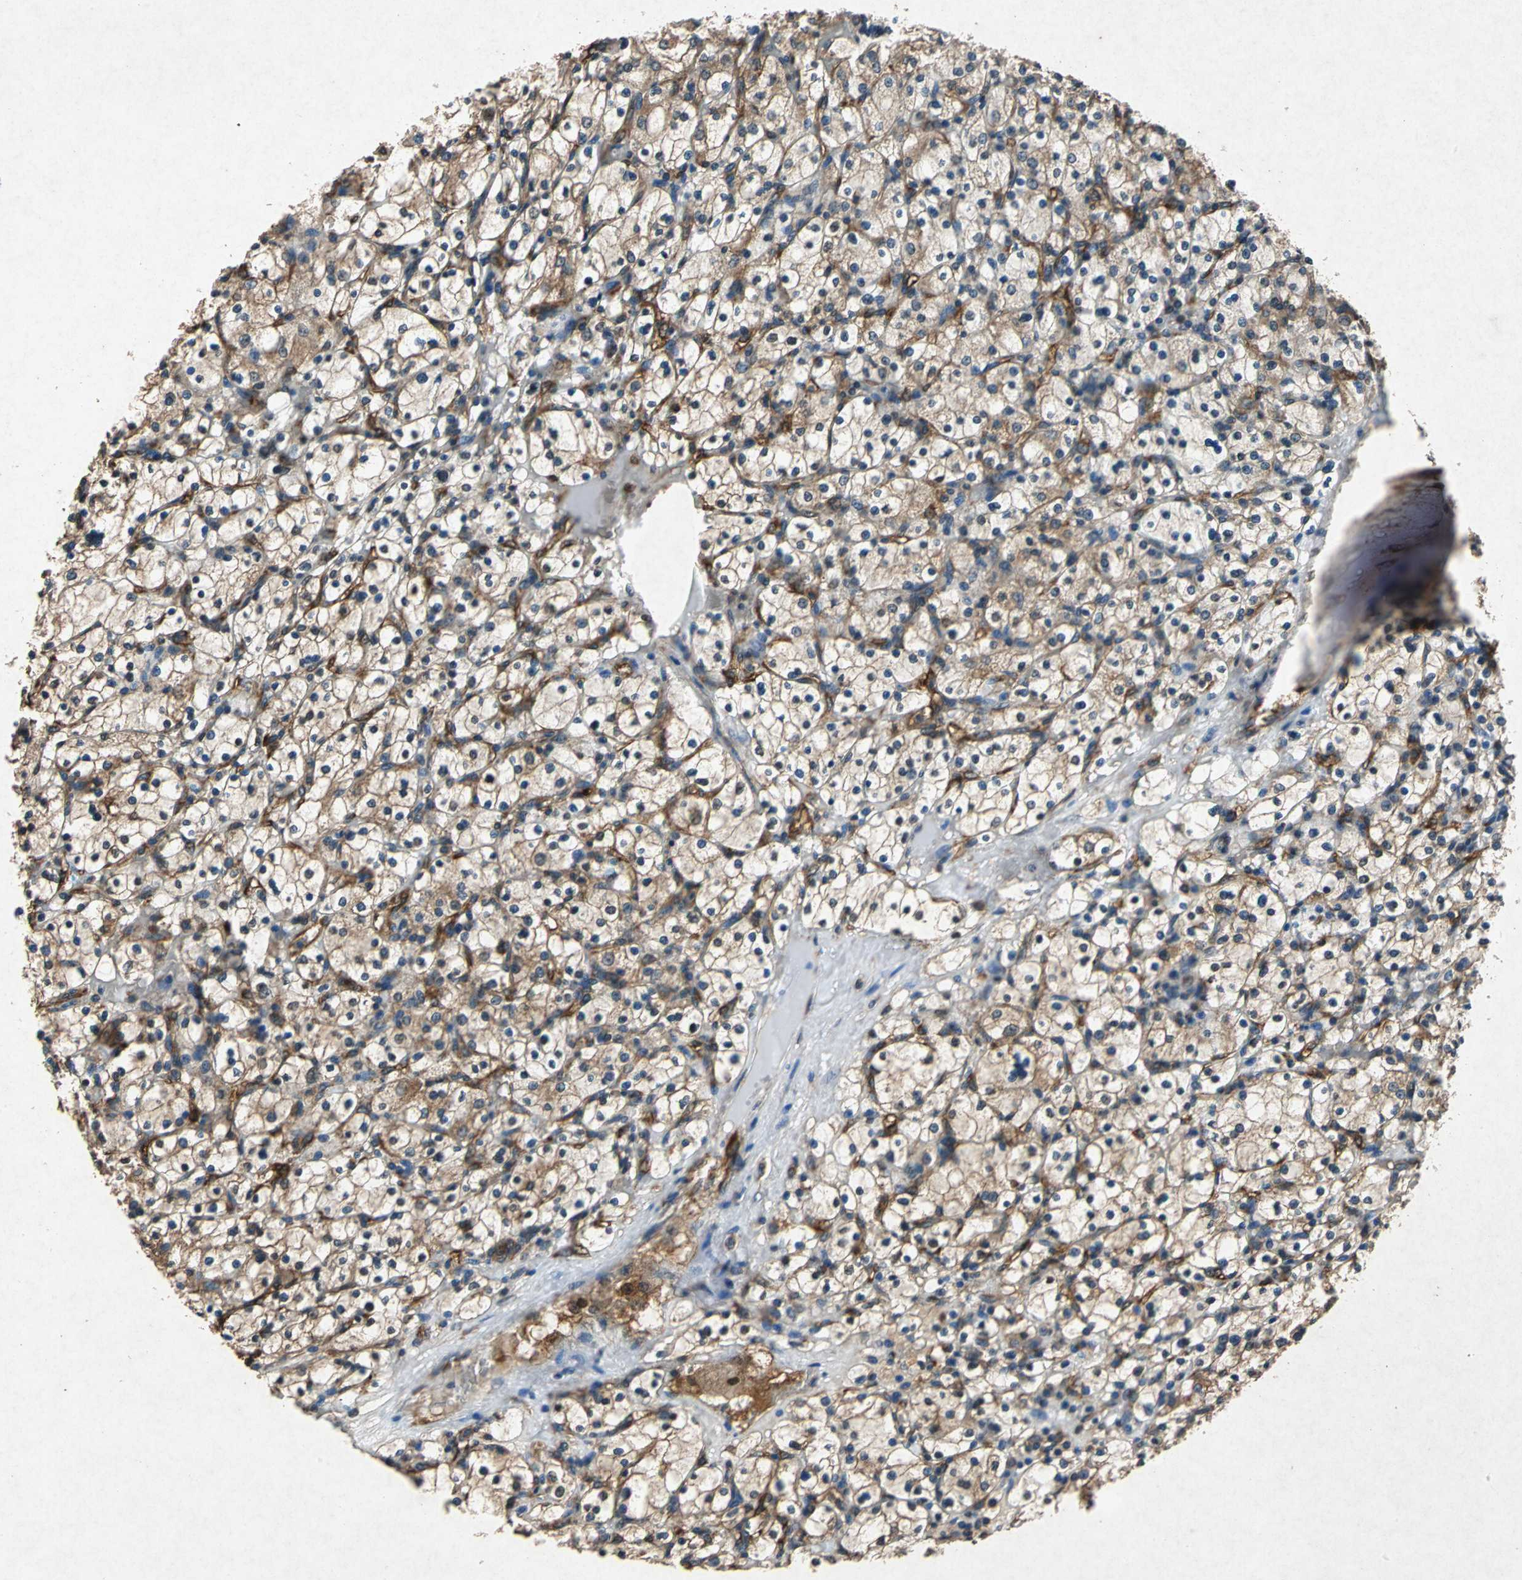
{"staining": {"intensity": "moderate", "quantity": ">75%", "location": "cytoplasmic/membranous"}, "tissue": "renal cancer", "cell_type": "Tumor cells", "image_type": "cancer", "snomed": [{"axis": "morphology", "description": "Adenocarcinoma, NOS"}, {"axis": "topography", "description": "Kidney"}], "caption": "This is an image of IHC staining of renal cancer, which shows moderate staining in the cytoplasmic/membranous of tumor cells.", "gene": "HSP90AB1", "patient": {"sex": "female", "age": 83}}